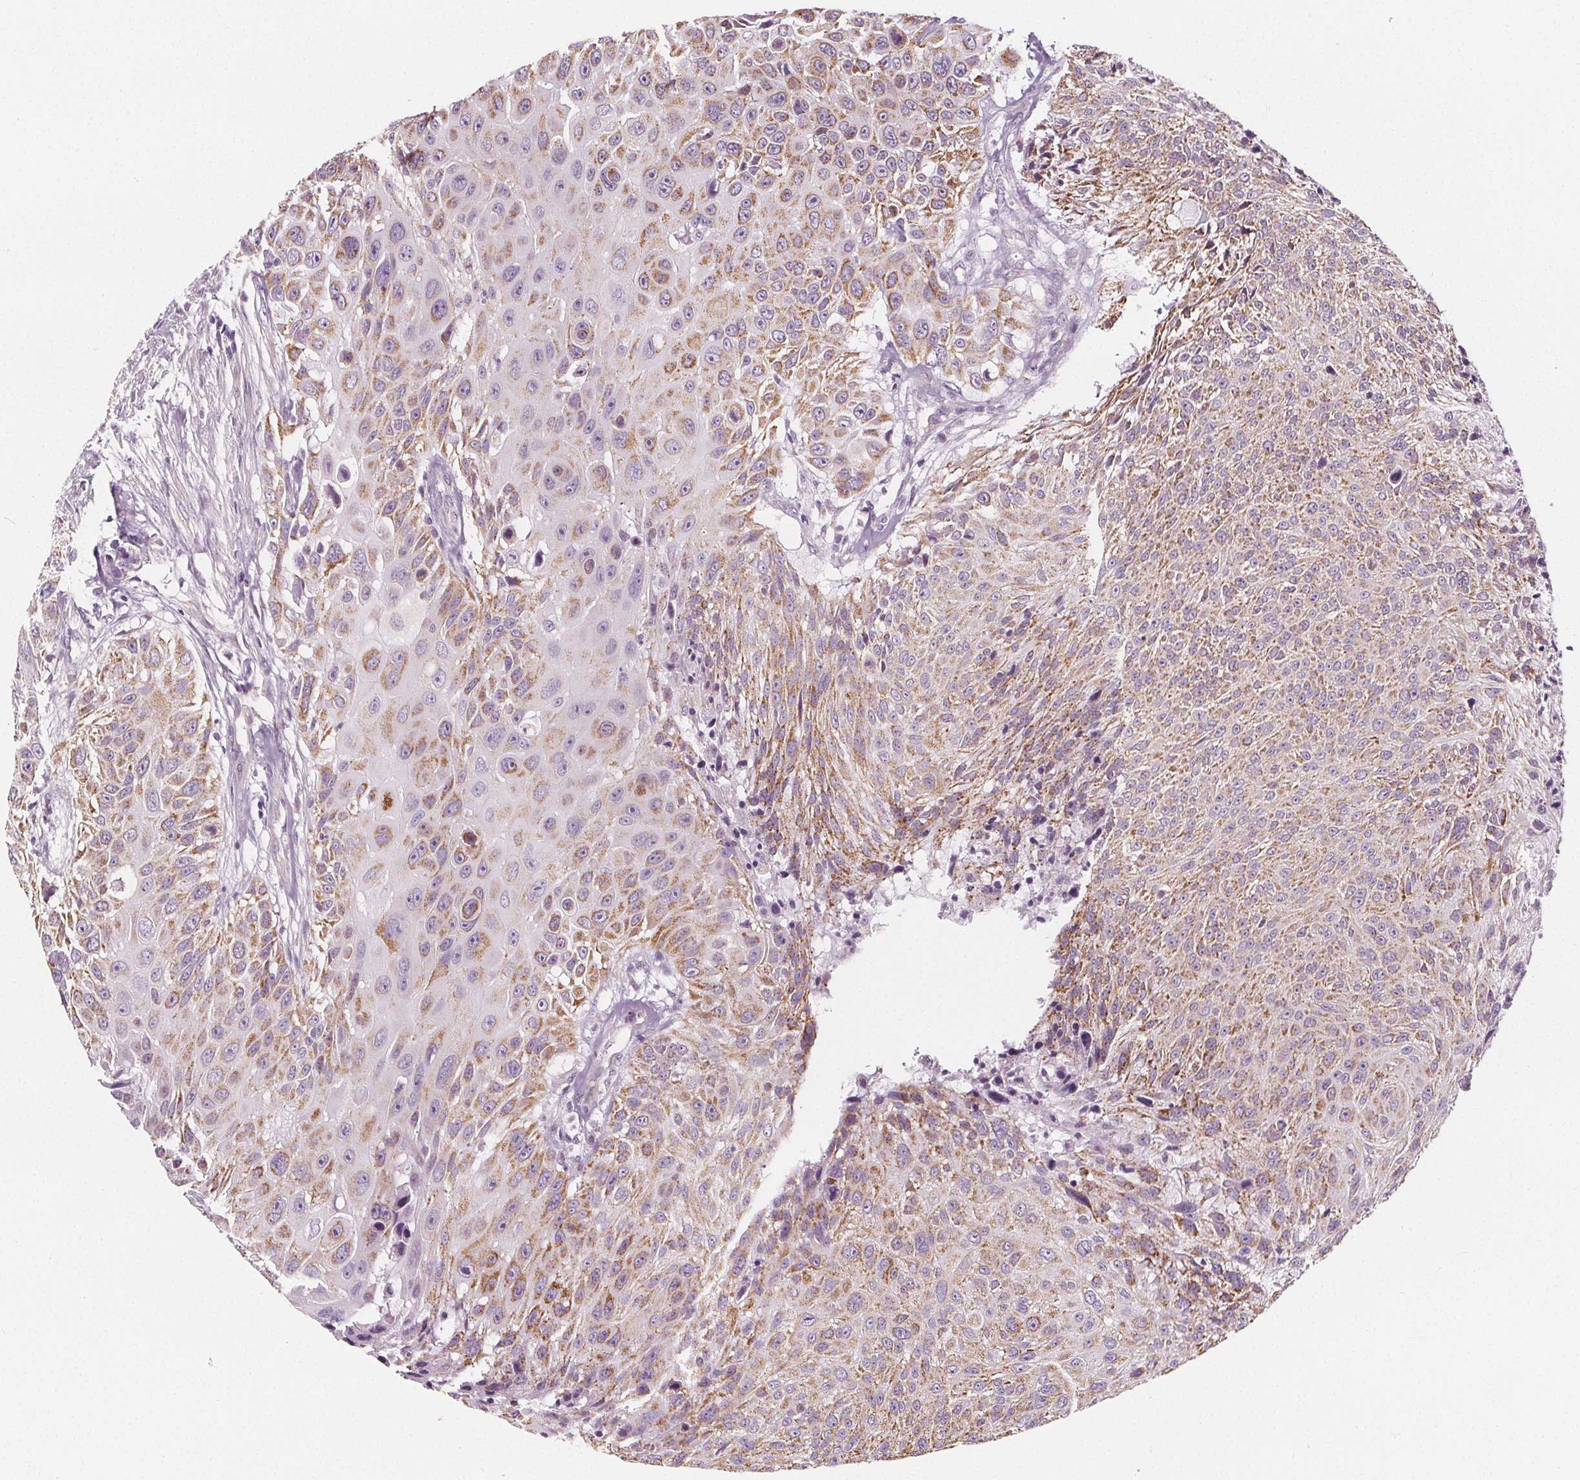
{"staining": {"intensity": "weak", "quantity": "25%-75%", "location": "cytoplasmic/membranous"}, "tissue": "urothelial cancer", "cell_type": "Tumor cells", "image_type": "cancer", "snomed": [{"axis": "morphology", "description": "Urothelial carcinoma, NOS"}, {"axis": "topography", "description": "Urinary bladder"}], "caption": "Immunohistochemical staining of human transitional cell carcinoma exhibits weak cytoplasmic/membranous protein staining in approximately 25%-75% of tumor cells. The staining is performed using DAB (3,3'-diaminobenzidine) brown chromogen to label protein expression. The nuclei are counter-stained blue using hematoxylin.", "gene": "IL17C", "patient": {"sex": "male", "age": 55}}